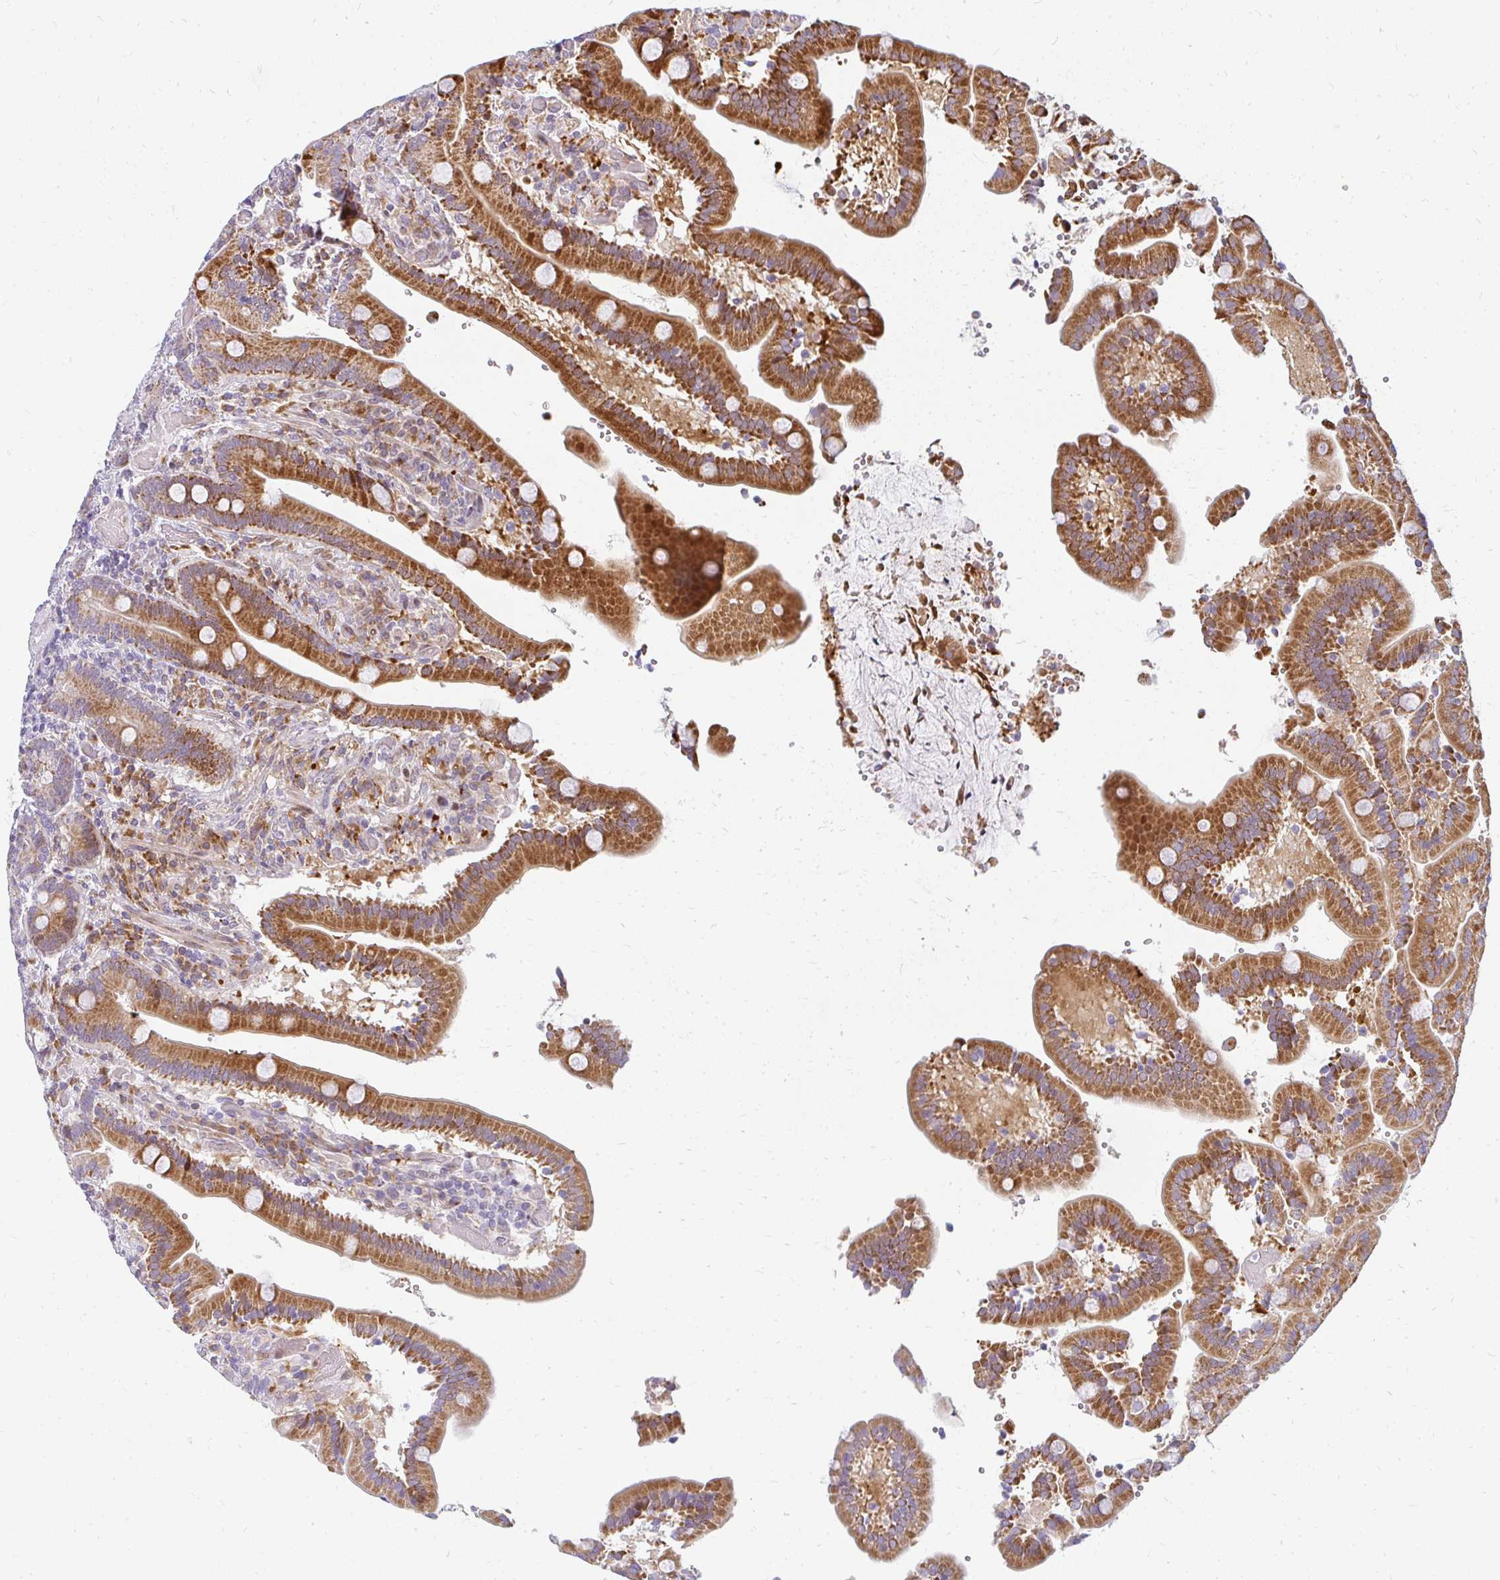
{"staining": {"intensity": "strong", "quantity": ">75%", "location": "cytoplasmic/membranous"}, "tissue": "duodenum", "cell_type": "Glandular cells", "image_type": "normal", "snomed": [{"axis": "morphology", "description": "Normal tissue, NOS"}, {"axis": "topography", "description": "Duodenum"}], "caption": "Unremarkable duodenum shows strong cytoplasmic/membranous expression in approximately >75% of glandular cells (brown staining indicates protein expression, while blue staining denotes nuclei)..", "gene": "PLA2G5", "patient": {"sex": "female", "age": 62}}